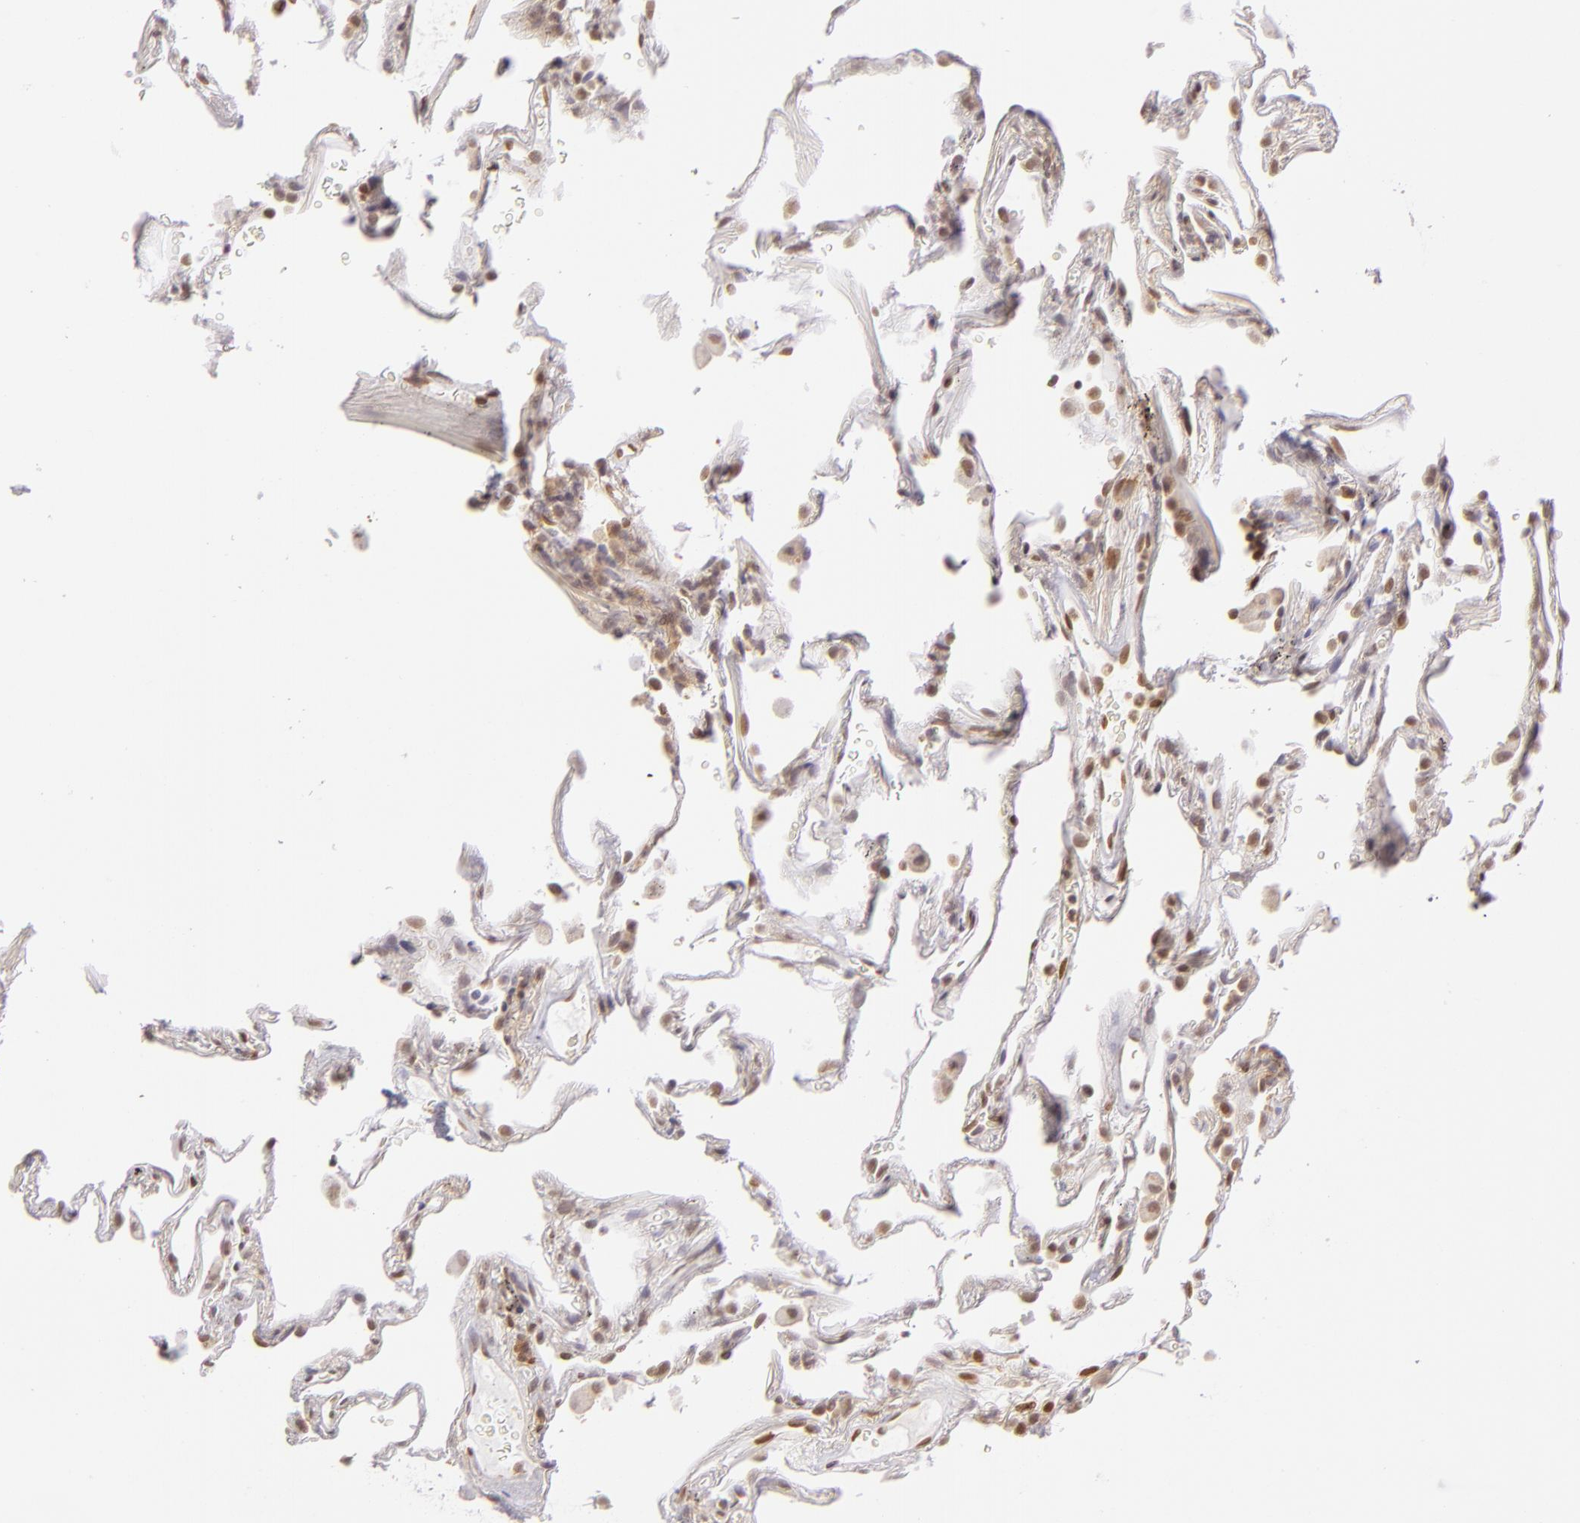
{"staining": {"intensity": "moderate", "quantity": "25%-75%", "location": "nuclear"}, "tissue": "lung", "cell_type": "Alveolar cells", "image_type": "normal", "snomed": [{"axis": "morphology", "description": "Normal tissue, NOS"}, {"axis": "morphology", "description": "Inflammation, NOS"}, {"axis": "topography", "description": "Lung"}], "caption": "Lung stained for a protein (brown) demonstrates moderate nuclear positive expression in about 25%-75% of alveolar cells.", "gene": "ENSG00000290315", "patient": {"sex": "male", "age": 69}}